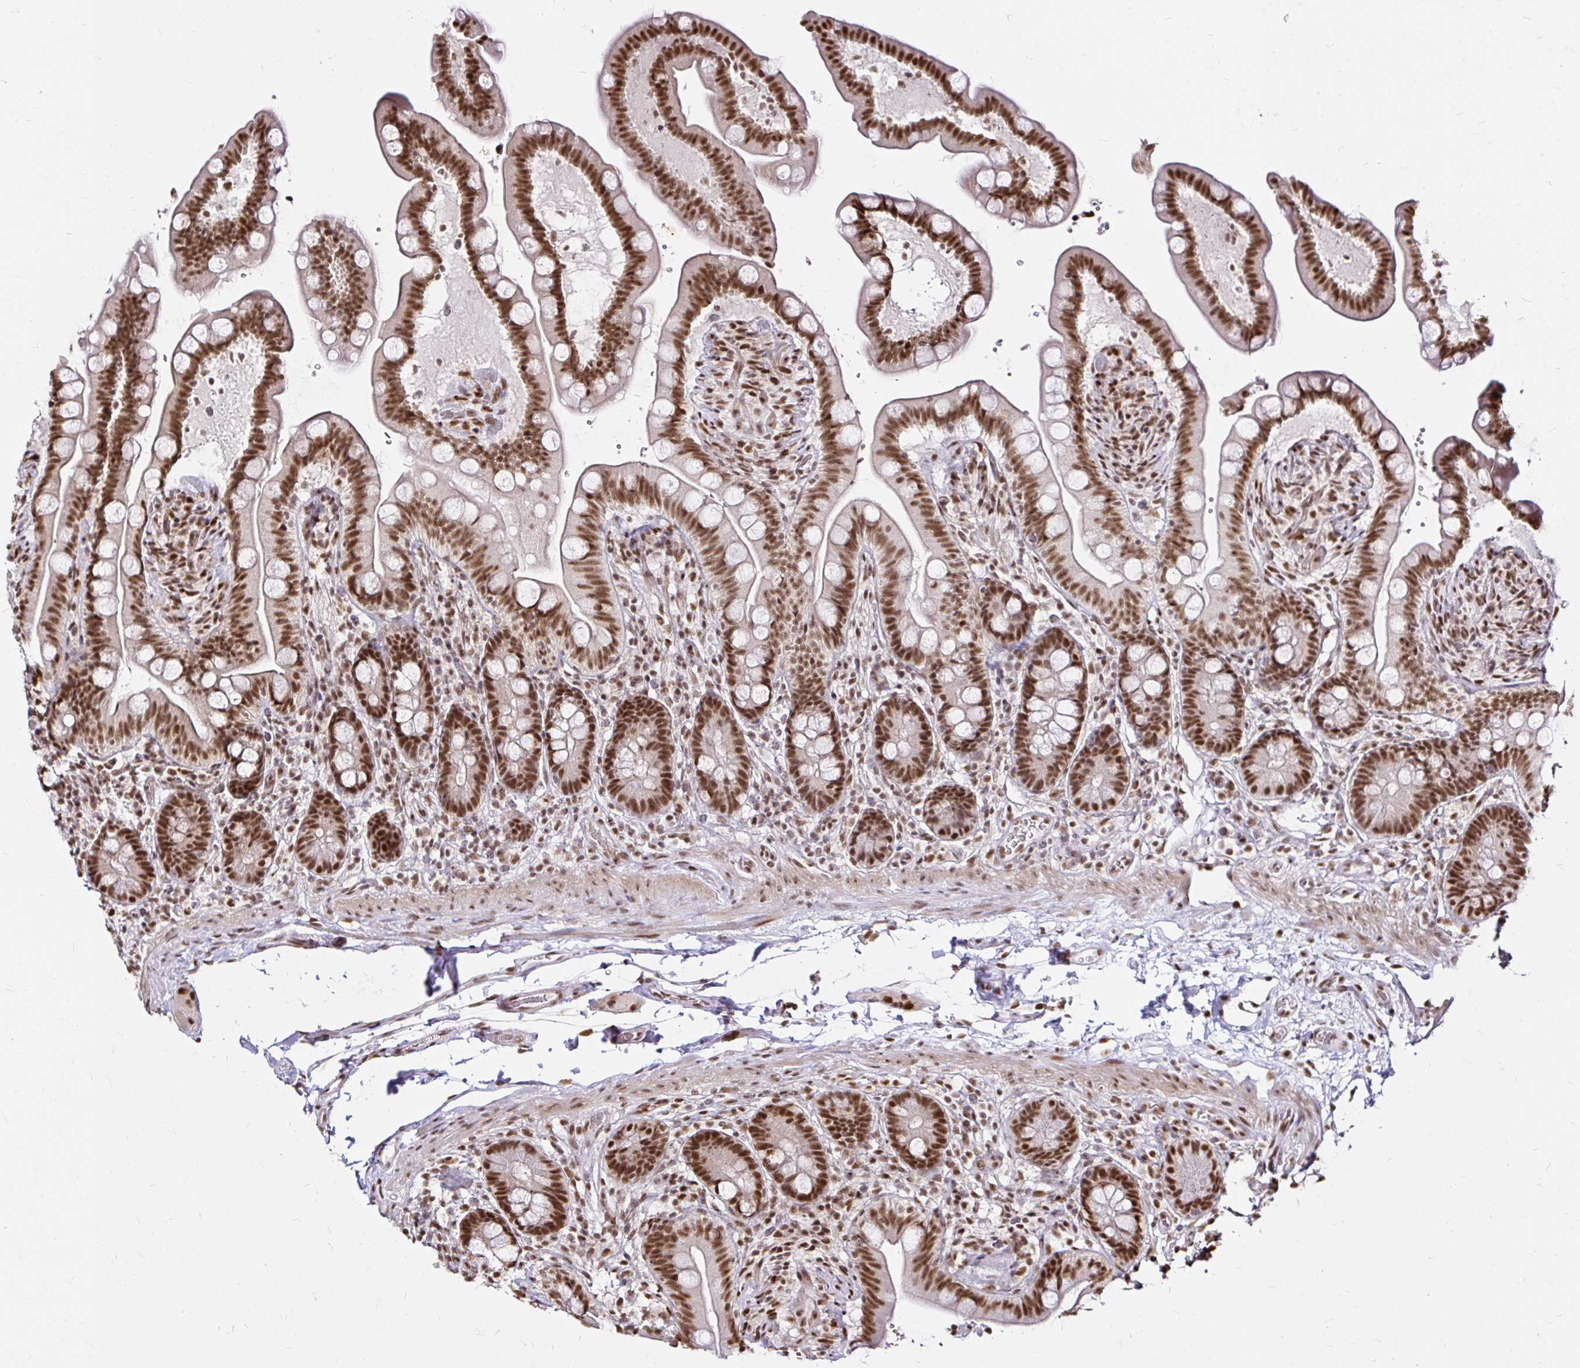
{"staining": {"intensity": "moderate", "quantity": ">75%", "location": "nuclear"}, "tissue": "colon", "cell_type": "Endothelial cells", "image_type": "normal", "snomed": [{"axis": "morphology", "description": "Normal tissue, NOS"}, {"axis": "topography", "description": "Smooth muscle"}, {"axis": "topography", "description": "Colon"}], "caption": "Immunohistochemical staining of benign colon displays medium levels of moderate nuclear positivity in approximately >75% of endothelial cells.", "gene": "SNRPC", "patient": {"sex": "male", "age": 73}}